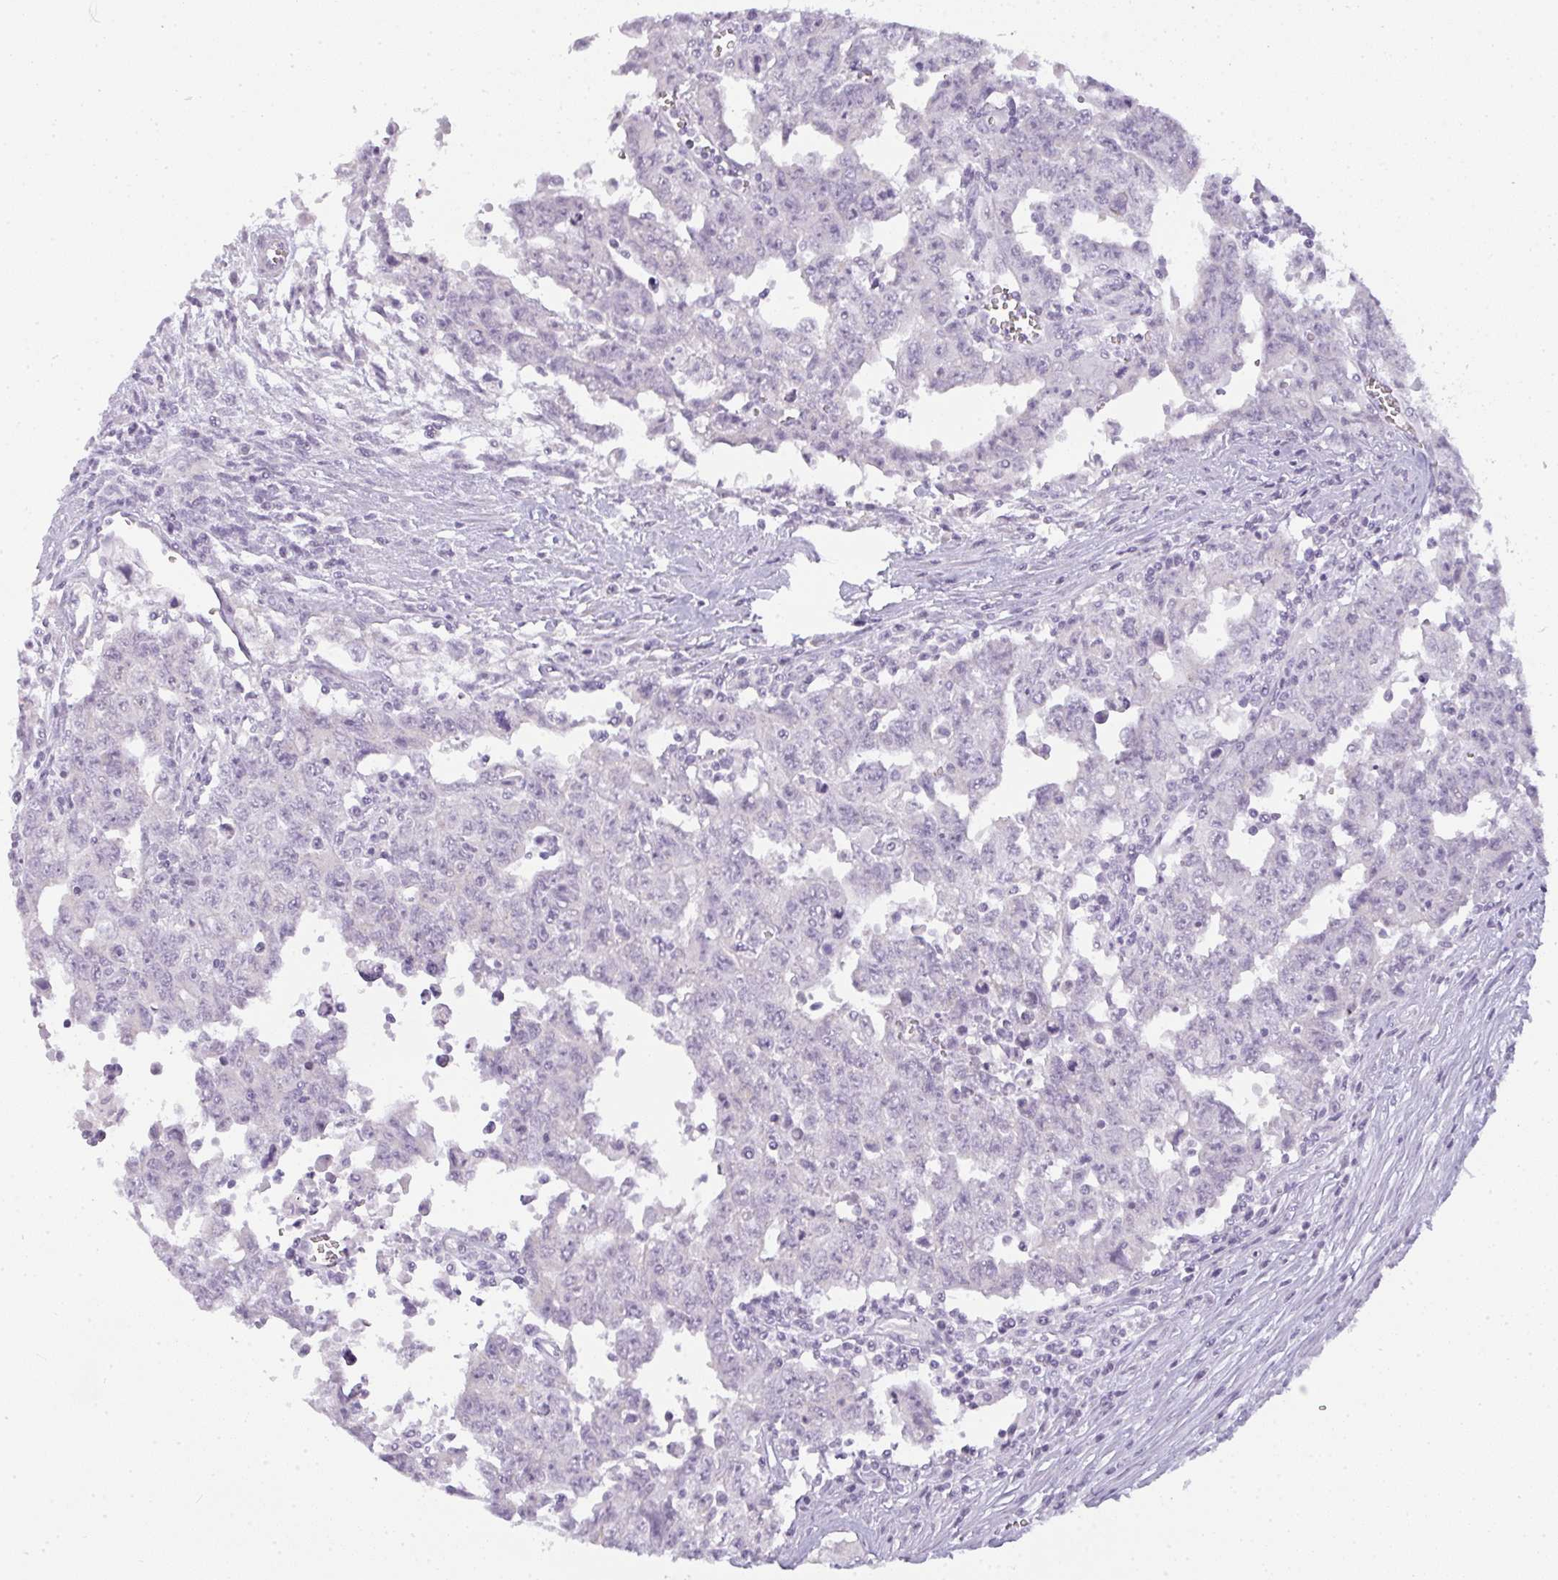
{"staining": {"intensity": "negative", "quantity": "none", "location": "none"}, "tissue": "testis cancer", "cell_type": "Tumor cells", "image_type": "cancer", "snomed": [{"axis": "morphology", "description": "Carcinoma, Embryonal, NOS"}, {"axis": "topography", "description": "Testis"}], "caption": "Tumor cells show no significant staining in testis cancer (embryonal carcinoma). (IHC, brightfield microscopy, high magnification).", "gene": "SIRPB2", "patient": {"sex": "male", "age": 24}}